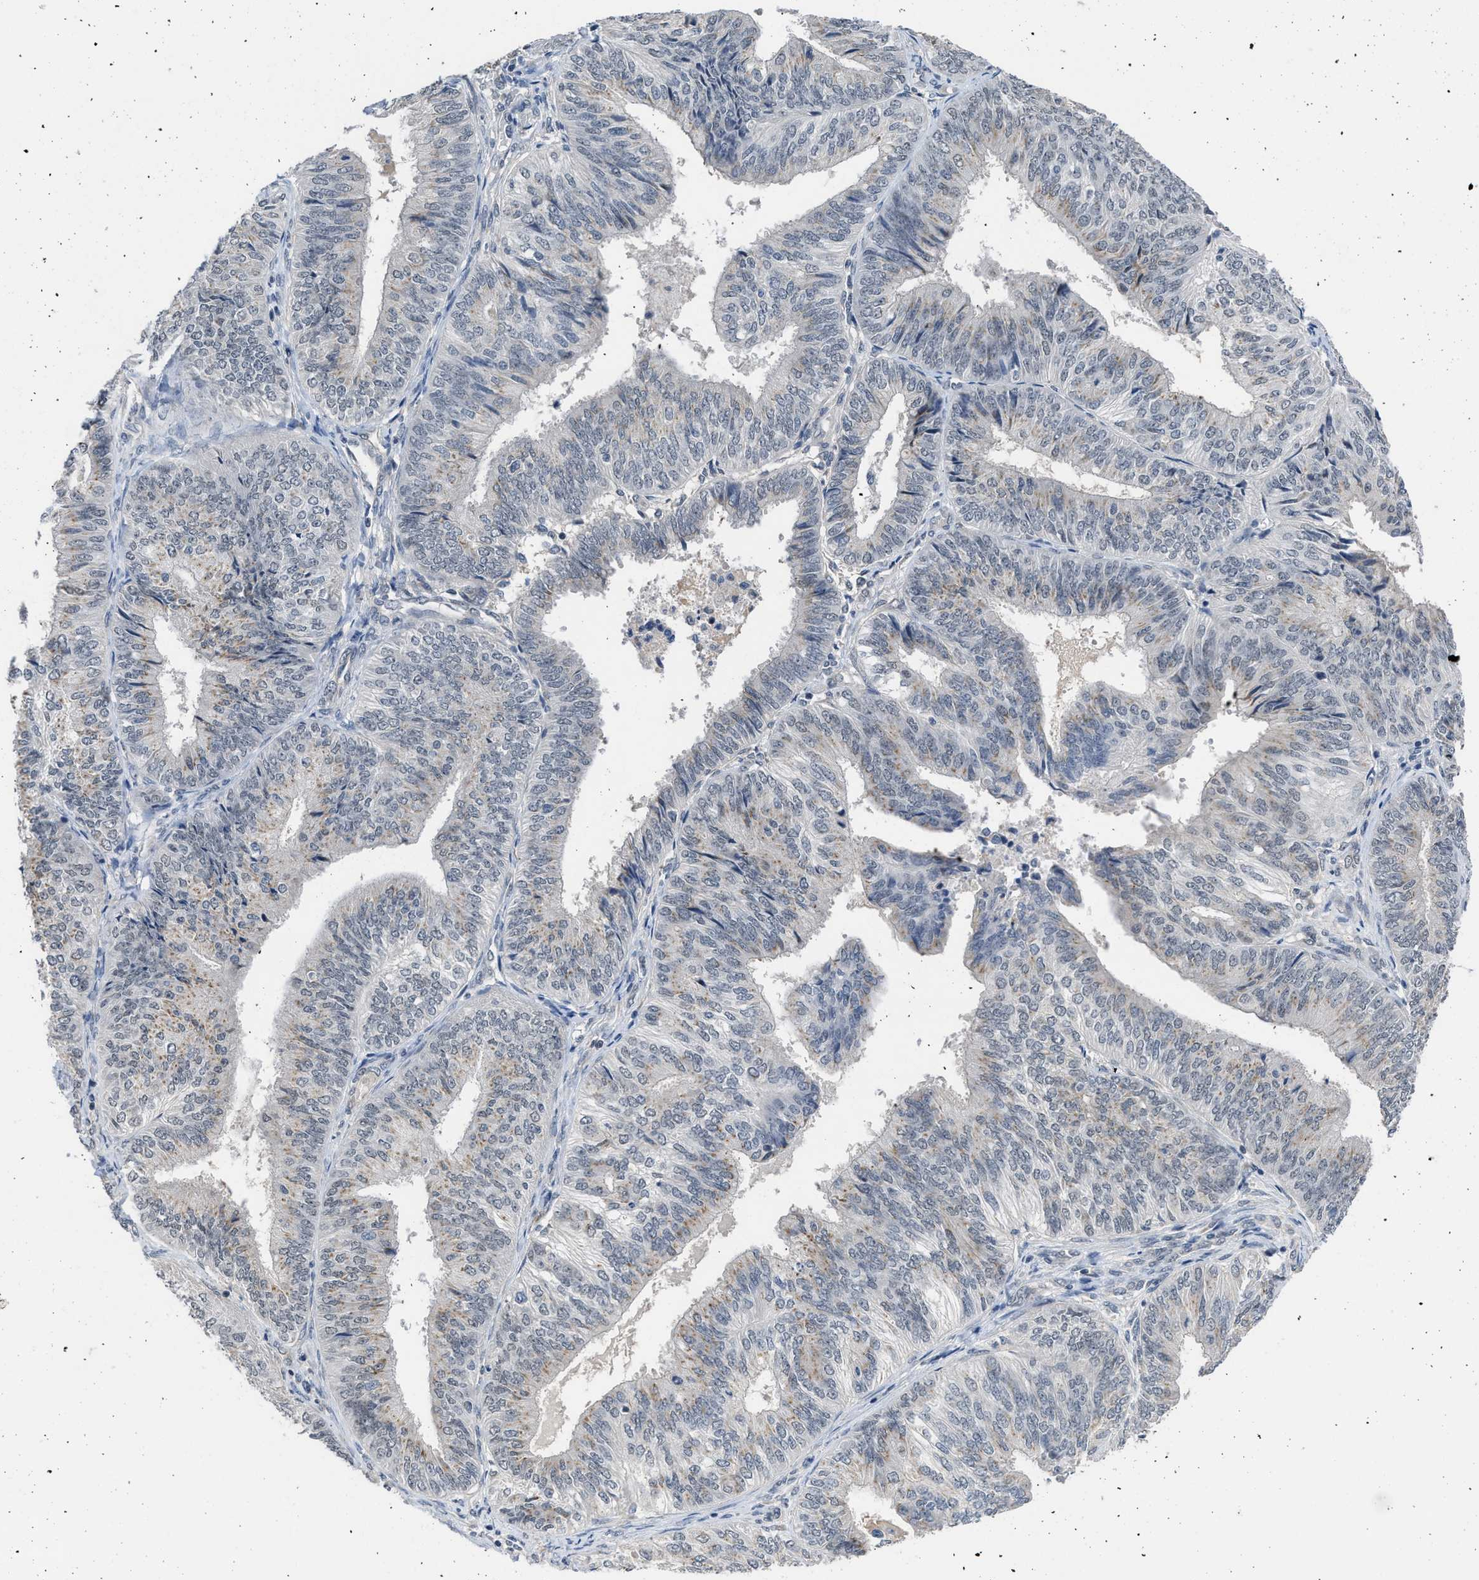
{"staining": {"intensity": "moderate", "quantity": "<25%", "location": "cytoplasmic/membranous"}, "tissue": "endometrial cancer", "cell_type": "Tumor cells", "image_type": "cancer", "snomed": [{"axis": "morphology", "description": "Adenocarcinoma, NOS"}, {"axis": "topography", "description": "Endometrium"}], "caption": "A brown stain shows moderate cytoplasmic/membranous positivity of a protein in adenocarcinoma (endometrial) tumor cells.", "gene": "TERF2IP", "patient": {"sex": "female", "age": 58}}